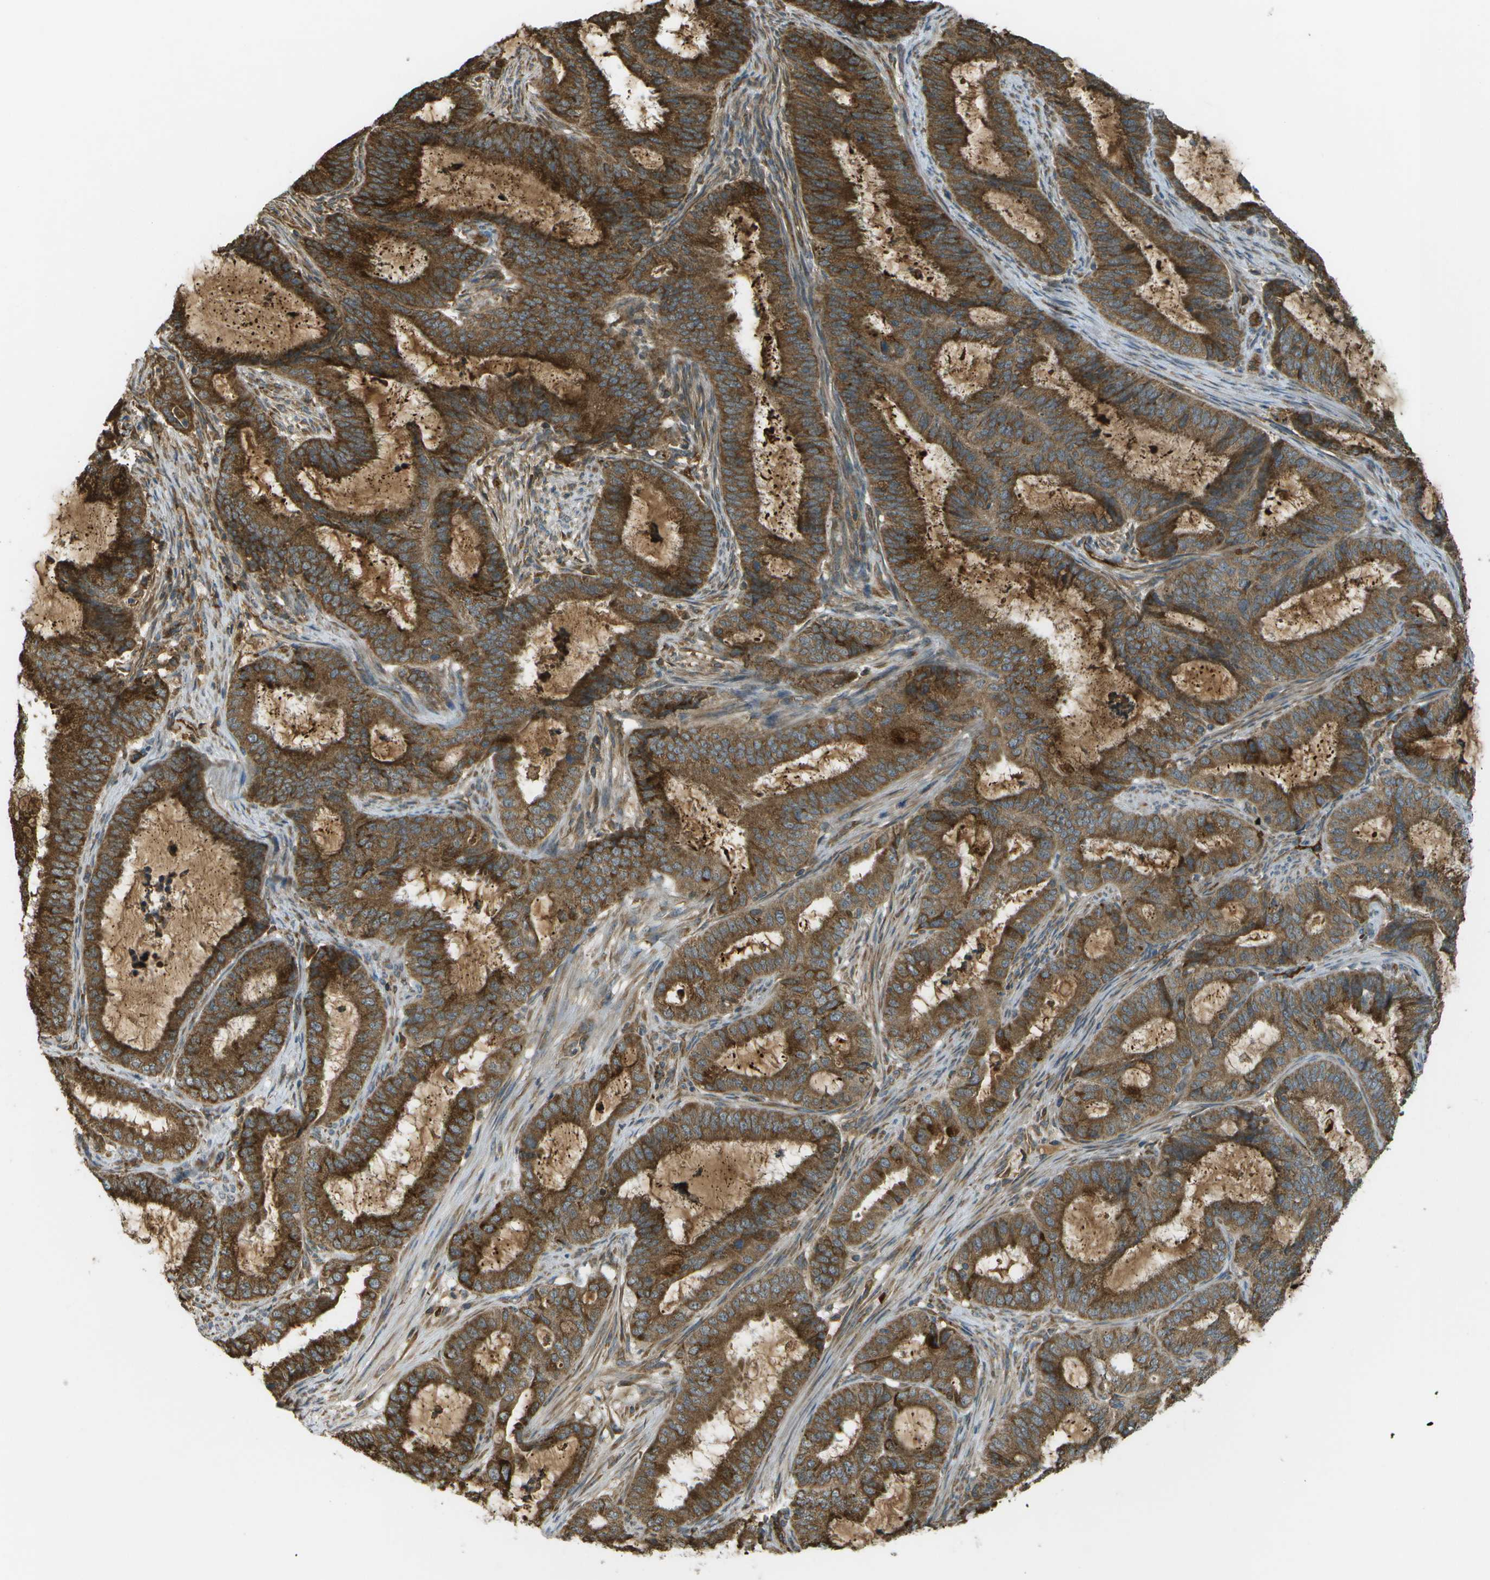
{"staining": {"intensity": "strong", "quantity": ">75%", "location": "cytoplasmic/membranous"}, "tissue": "endometrial cancer", "cell_type": "Tumor cells", "image_type": "cancer", "snomed": [{"axis": "morphology", "description": "Adenocarcinoma, NOS"}, {"axis": "topography", "description": "Endometrium"}], "caption": "Brown immunohistochemical staining in human endometrial cancer reveals strong cytoplasmic/membranous positivity in approximately >75% of tumor cells. The staining was performed using DAB, with brown indicating positive protein expression. Nuclei are stained blue with hematoxylin.", "gene": "USP30", "patient": {"sex": "female", "age": 70}}